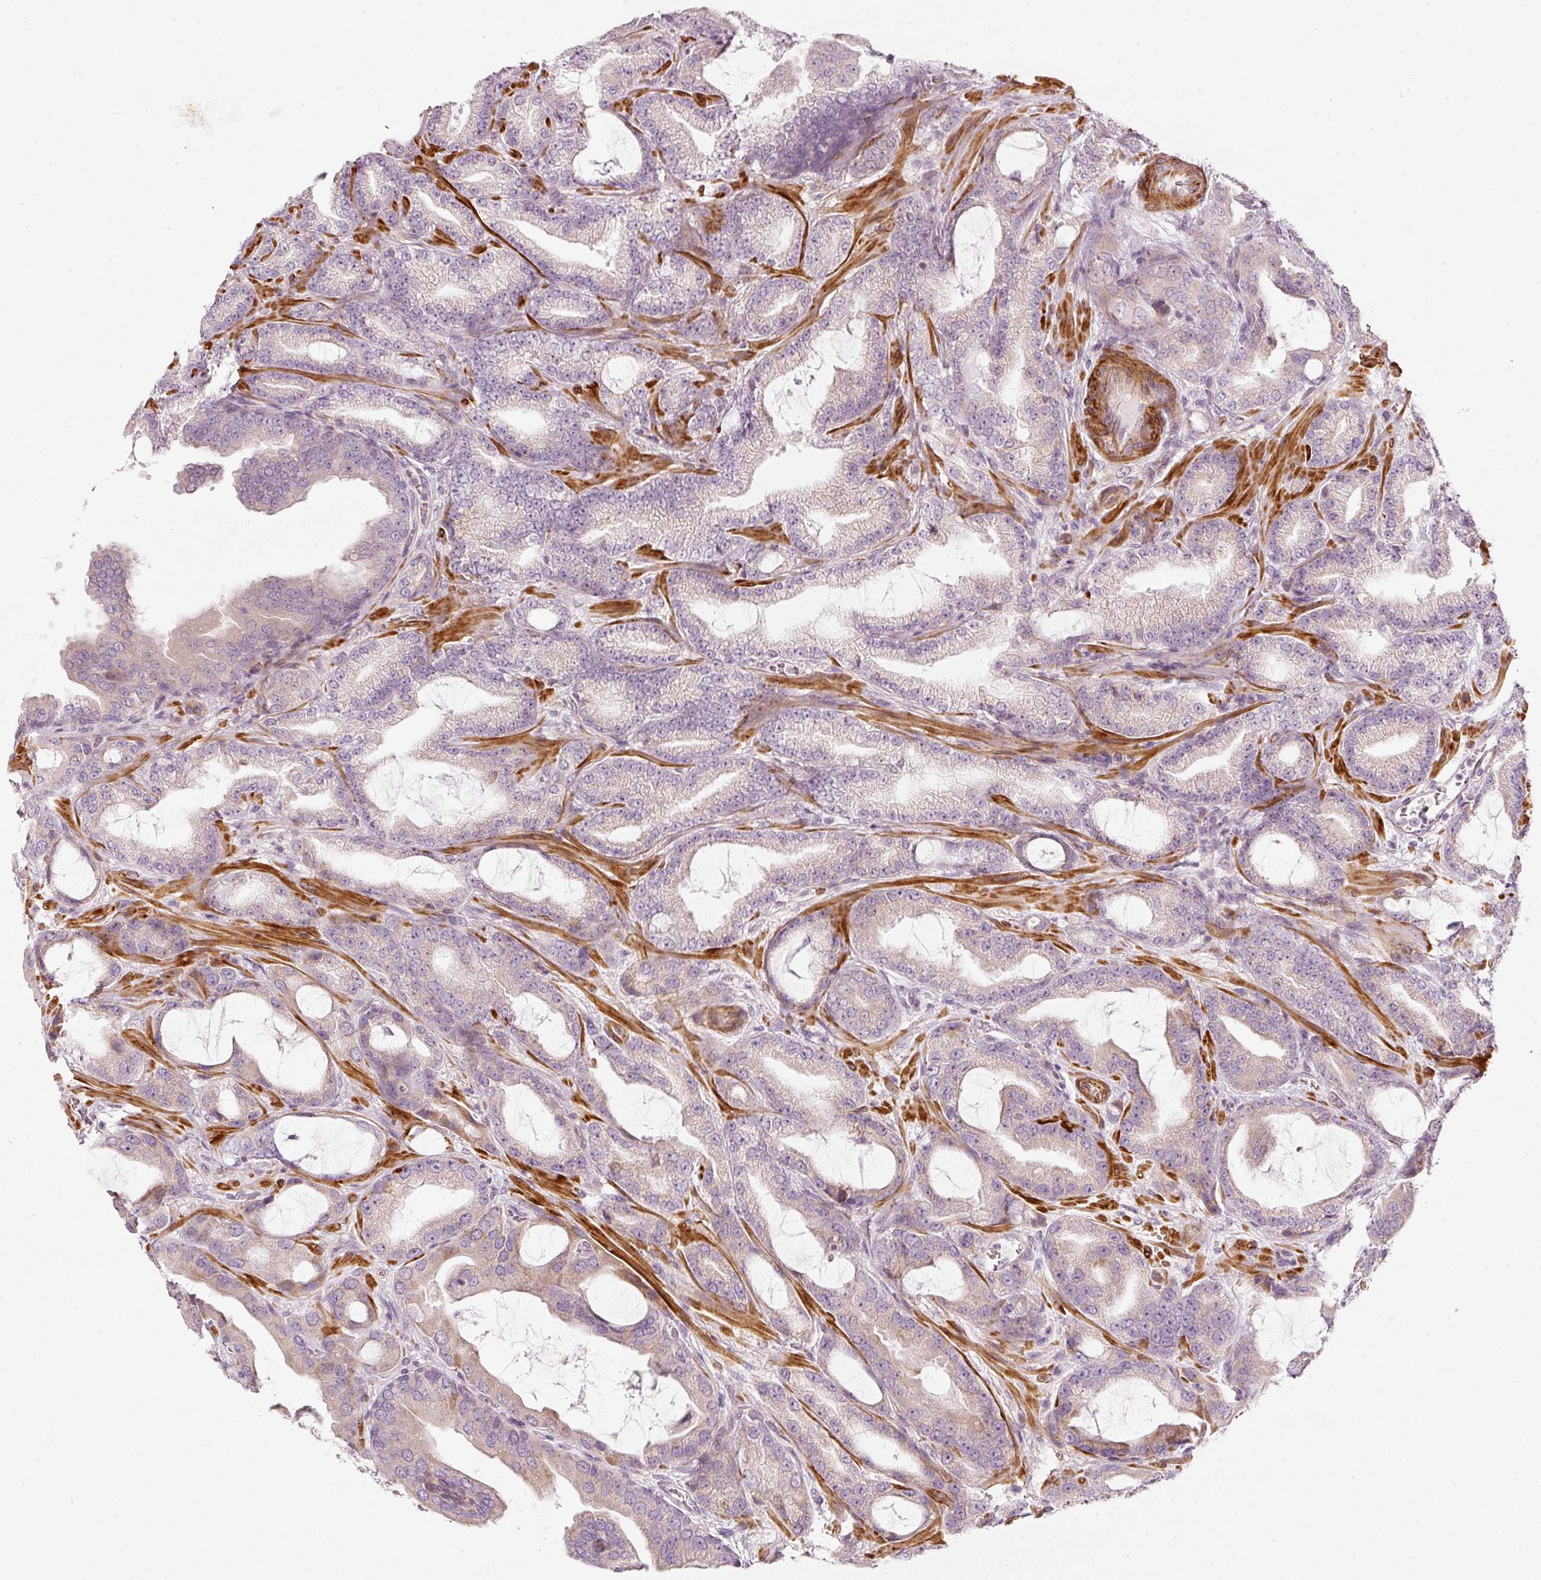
{"staining": {"intensity": "negative", "quantity": "none", "location": "none"}, "tissue": "prostate cancer", "cell_type": "Tumor cells", "image_type": "cancer", "snomed": [{"axis": "morphology", "description": "Adenocarcinoma, High grade"}, {"axis": "topography", "description": "Prostate"}], "caption": "This micrograph is of prostate cancer stained with immunohistochemistry to label a protein in brown with the nuclei are counter-stained blue. There is no expression in tumor cells.", "gene": "KCNQ1", "patient": {"sex": "male", "age": 68}}